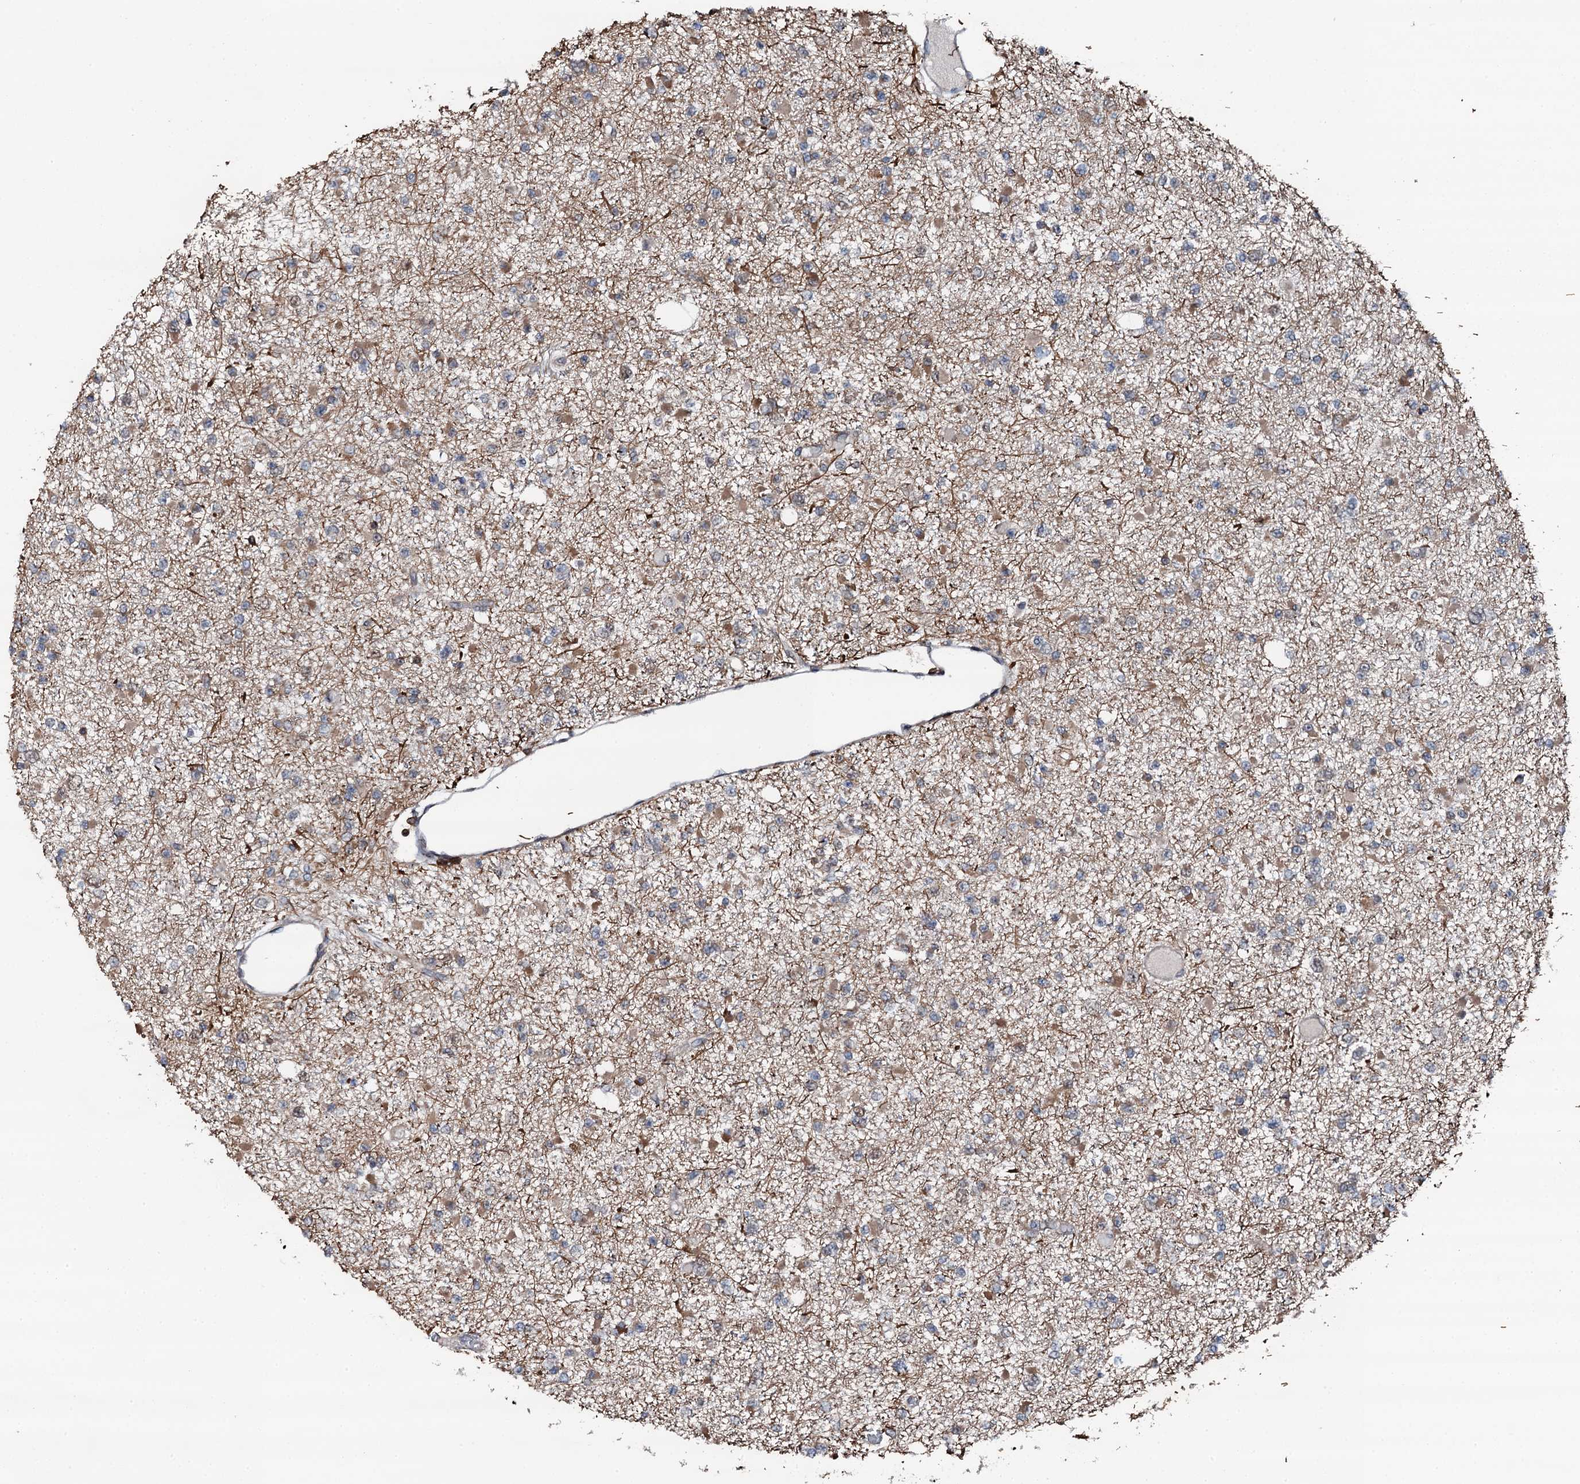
{"staining": {"intensity": "negative", "quantity": "none", "location": "none"}, "tissue": "glioma", "cell_type": "Tumor cells", "image_type": "cancer", "snomed": [{"axis": "morphology", "description": "Glioma, malignant, Low grade"}, {"axis": "topography", "description": "Brain"}], "caption": "The immunohistochemistry micrograph has no significant expression in tumor cells of low-grade glioma (malignant) tissue. (Immunohistochemistry, brightfield microscopy, high magnification).", "gene": "EDC4", "patient": {"sex": "female", "age": 22}}